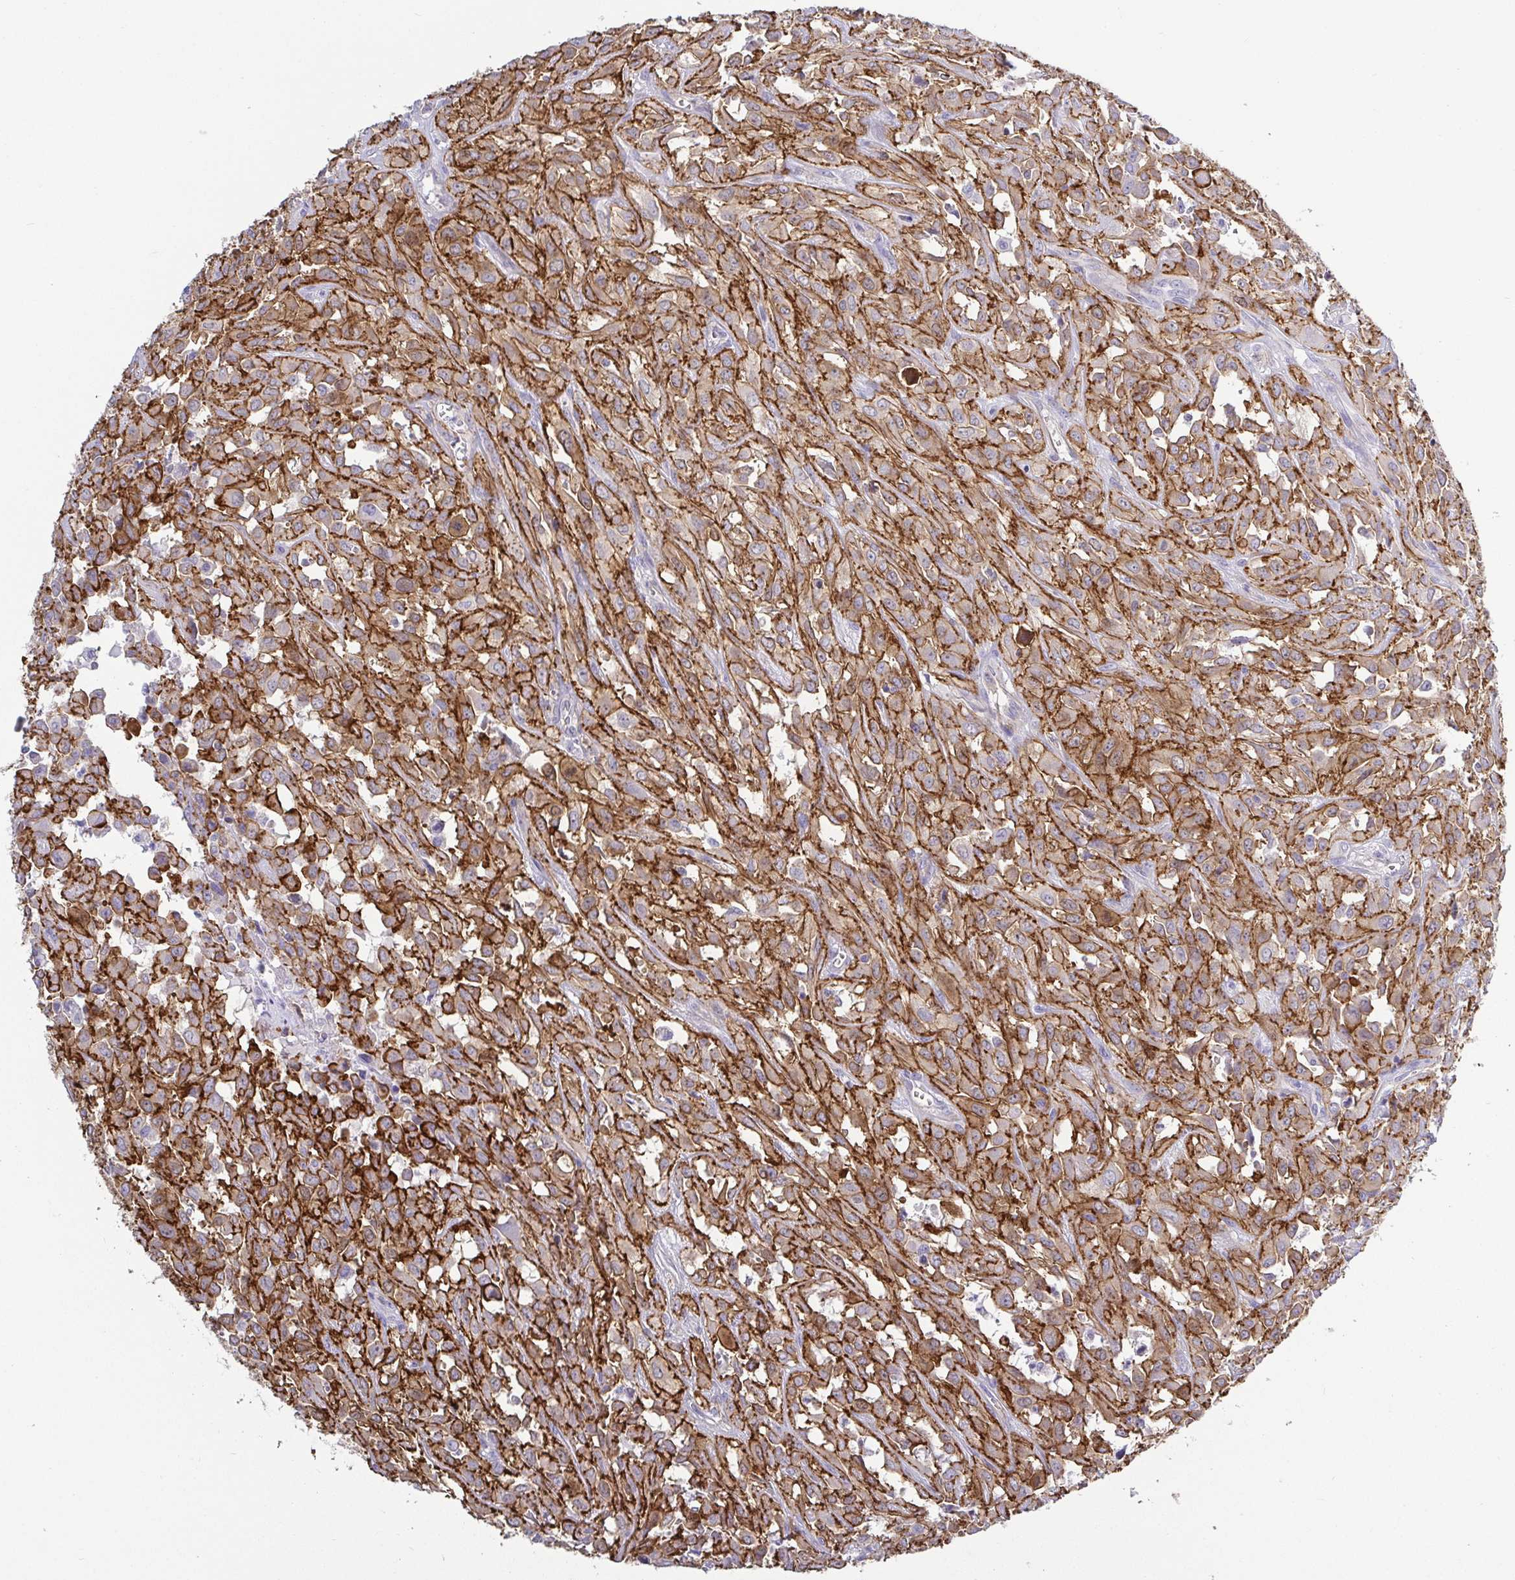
{"staining": {"intensity": "moderate", "quantity": ">75%", "location": "cytoplasmic/membranous"}, "tissue": "urothelial cancer", "cell_type": "Tumor cells", "image_type": "cancer", "snomed": [{"axis": "morphology", "description": "Urothelial carcinoma, High grade"}, {"axis": "topography", "description": "Urinary bladder"}], "caption": "This is an image of IHC staining of urothelial carcinoma (high-grade), which shows moderate positivity in the cytoplasmic/membranous of tumor cells.", "gene": "LIMA1", "patient": {"sex": "male", "age": 67}}